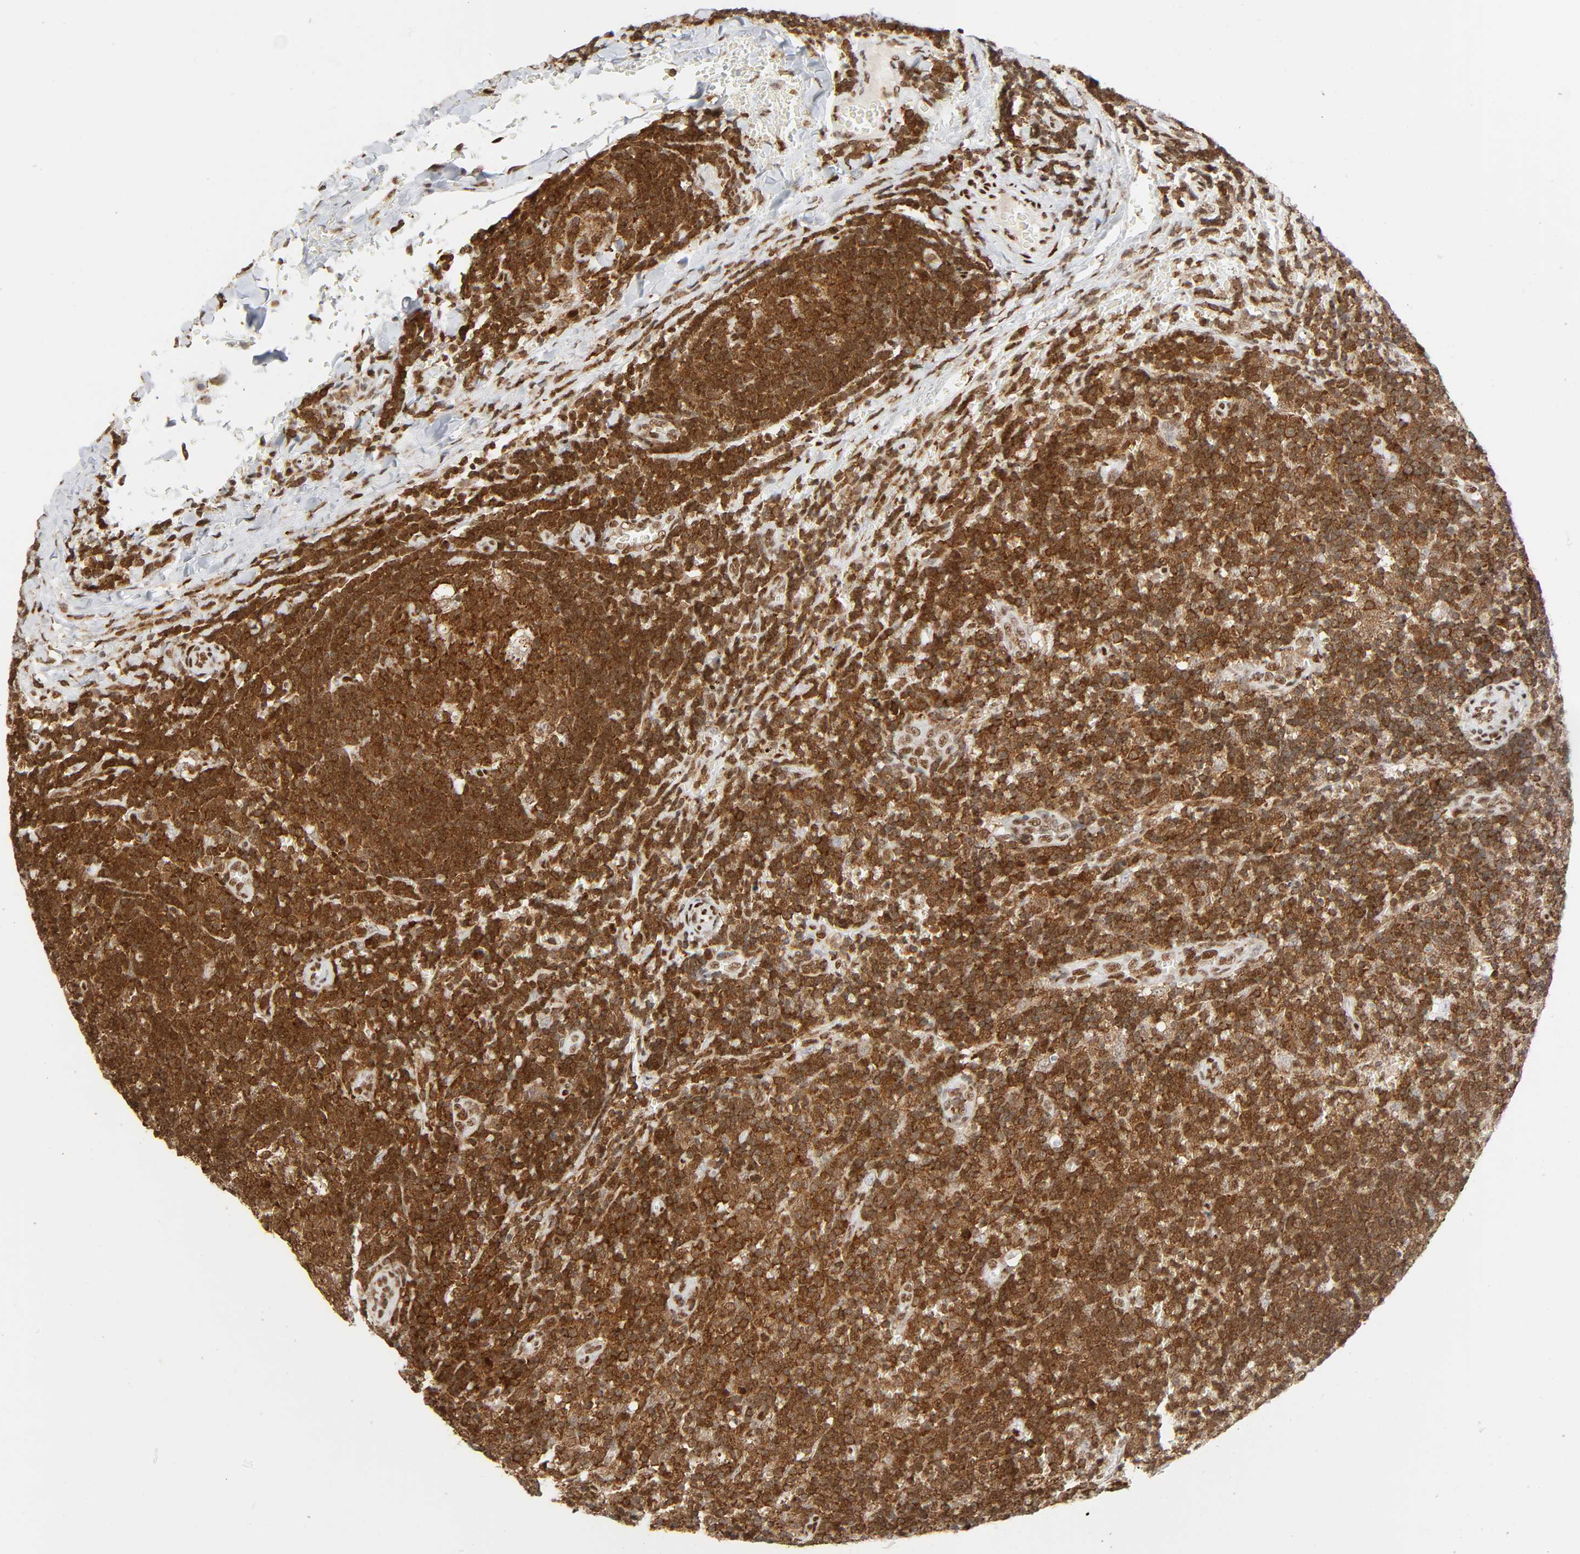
{"staining": {"intensity": "strong", "quantity": ">75%", "location": "cytoplasmic/membranous,nuclear"}, "tissue": "lymph node", "cell_type": "Germinal center cells", "image_type": "normal", "snomed": [{"axis": "morphology", "description": "Normal tissue, NOS"}, {"axis": "topography", "description": "Lymph node"}, {"axis": "topography", "description": "Salivary gland"}], "caption": "The immunohistochemical stain highlights strong cytoplasmic/membranous,nuclear expression in germinal center cells of benign lymph node. Using DAB (brown) and hematoxylin (blue) stains, captured at high magnification using brightfield microscopy.", "gene": "WAS", "patient": {"sex": "male", "age": 8}}